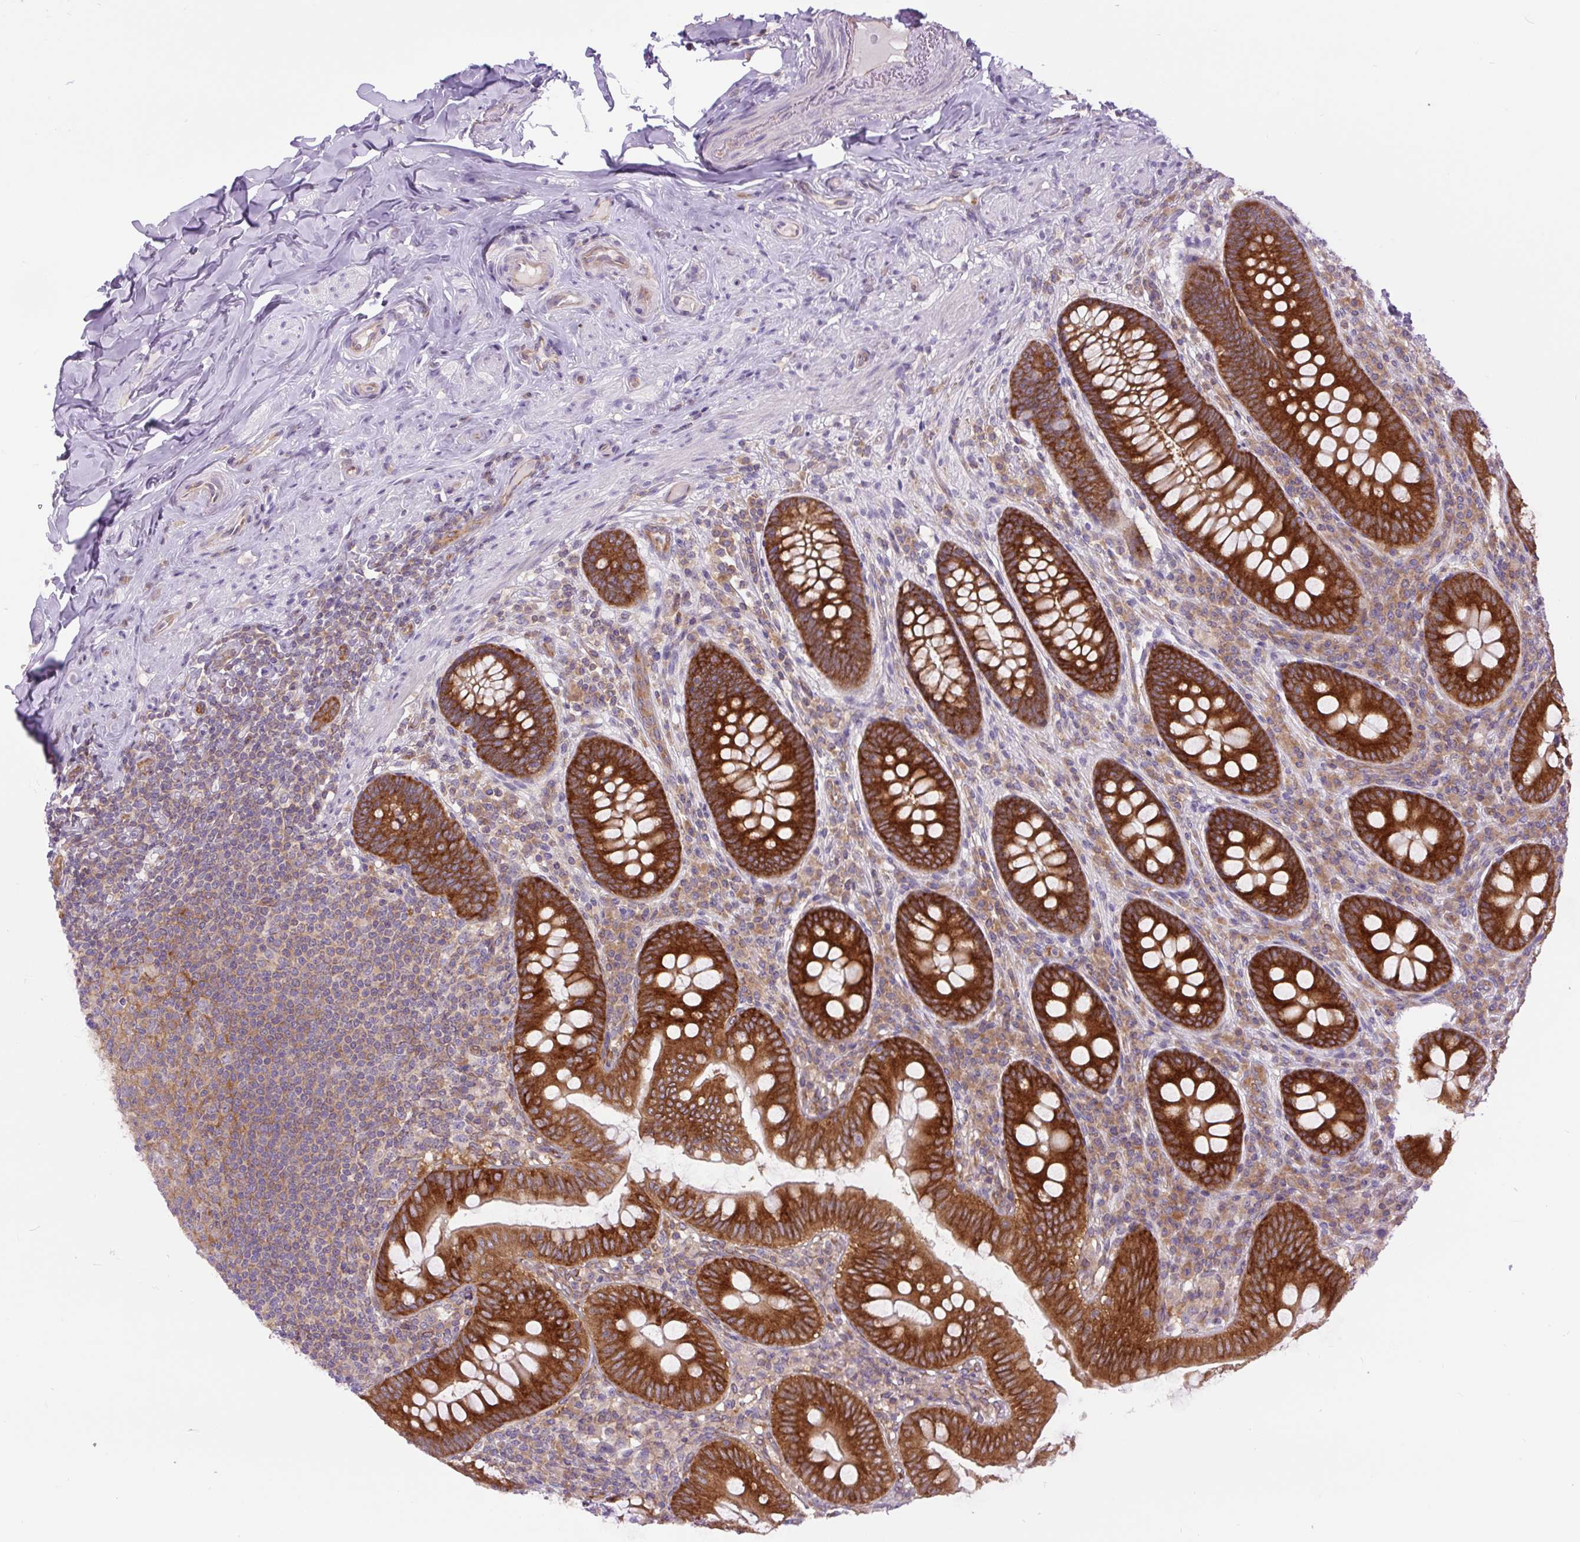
{"staining": {"intensity": "strong", "quantity": ">75%", "location": "cytoplasmic/membranous"}, "tissue": "appendix", "cell_type": "Glandular cells", "image_type": "normal", "snomed": [{"axis": "morphology", "description": "Normal tissue, NOS"}, {"axis": "topography", "description": "Appendix"}], "caption": "IHC of normal appendix demonstrates high levels of strong cytoplasmic/membranous expression in approximately >75% of glandular cells. The staining was performed using DAB (3,3'-diaminobenzidine), with brown indicating positive protein expression. Nuclei are stained blue with hematoxylin.", "gene": "MINK1", "patient": {"sex": "male", "age": 71}}